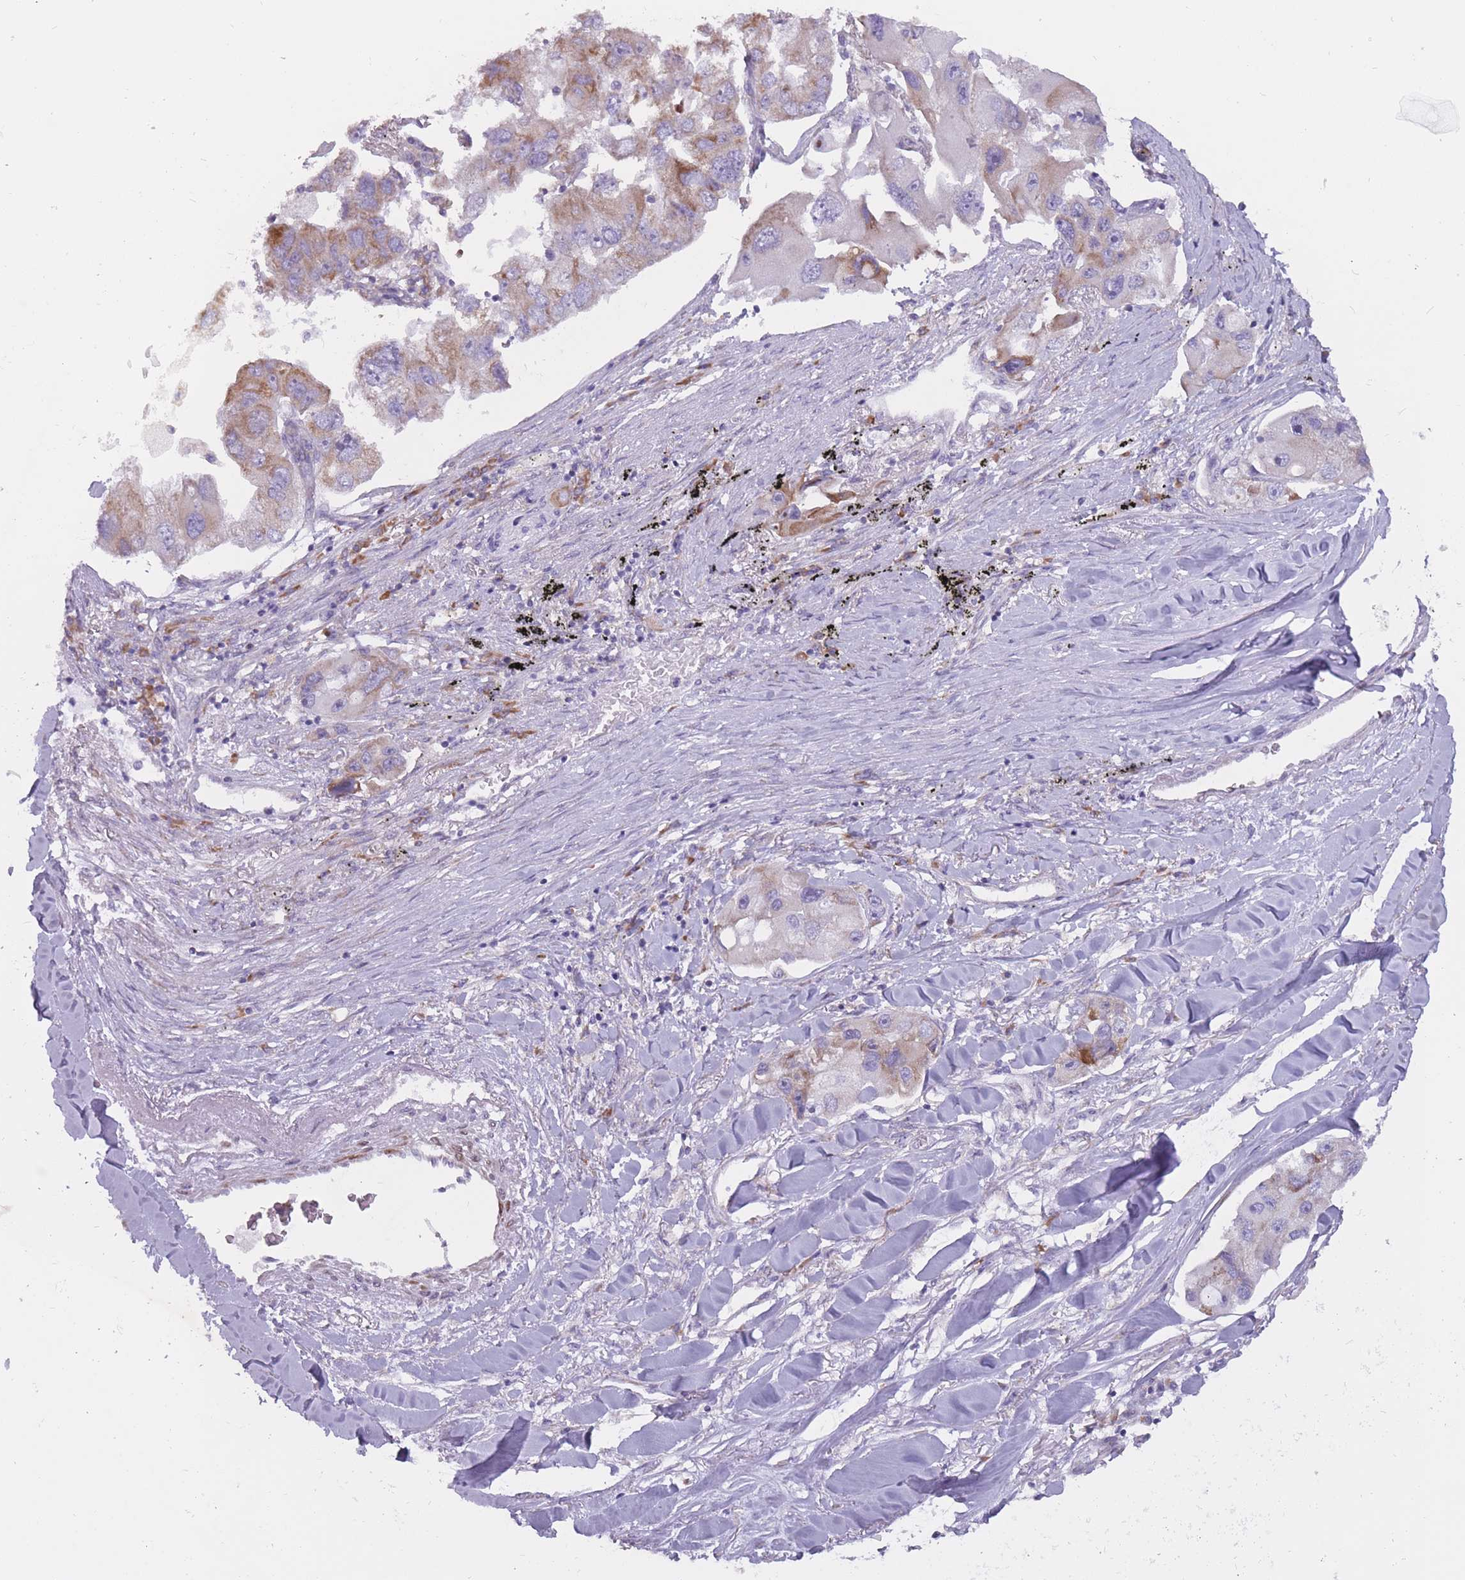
{"staining": {"intensity": "moderate", "quantity": "25%-75%", "location": "cytoplasmic/membranous"}, "tissue": "lung cancer", "cell_type": "Tumor cells", "image_type": "cancer", "snomed": [{"axis": "morphology", "description": "Adenocarcinoma, NOS"}, {"axis": "topography", "description": "Lung"}], "caption": "Tumor cells show medium levels of moderate cytoplasmic/membranous staining in about 25%-75% of cells in human adenocarcinoma (lung).", "gene": "RPL18", "patient": {"sex": "female", "age": 54}}